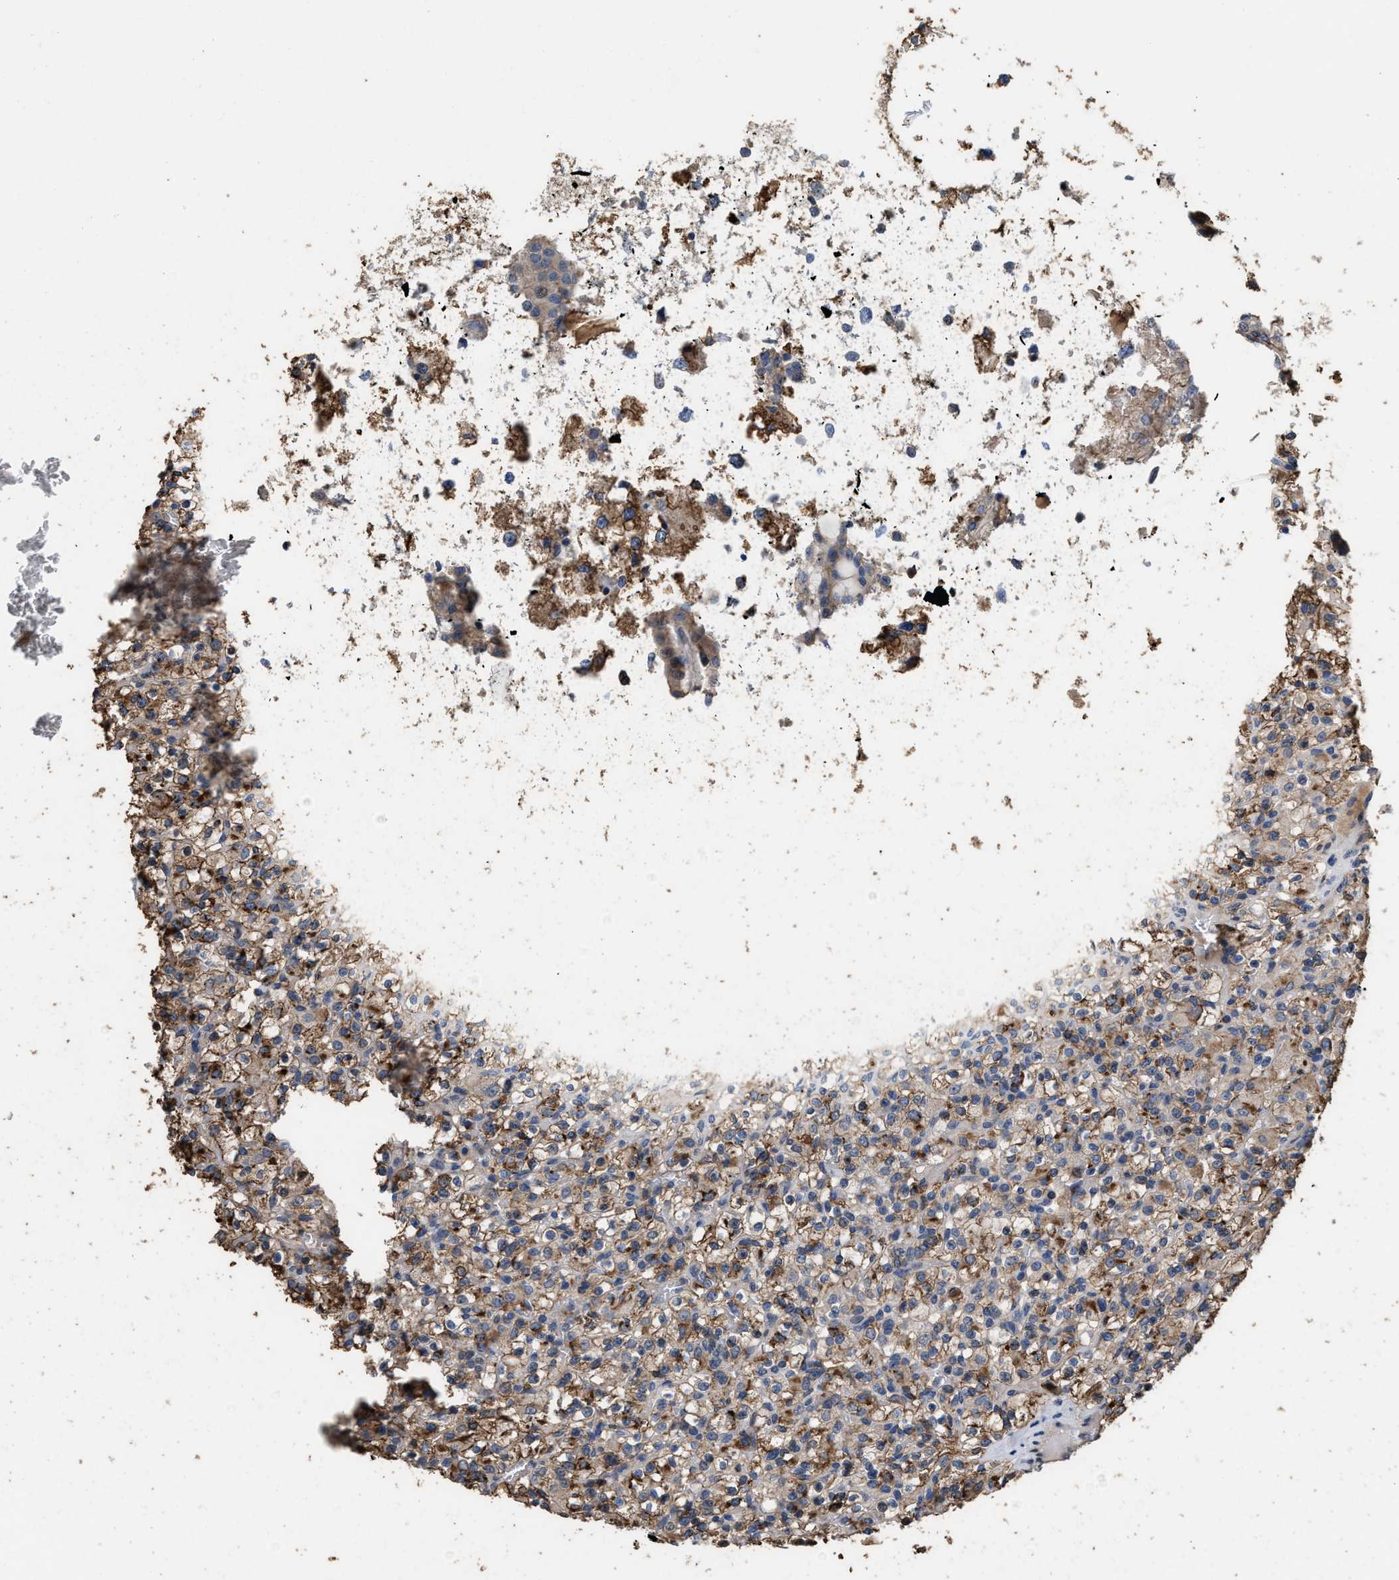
{"staining": {"intensity": "moderate", "quantity": ">75%", "location": "cytoplasmic/membranous"}, "tissue": "renal cancer", "cell_type": "Tumor cells", "image_type": "cancer", "snomed": [{"axis": "morphology", "description": "Normal tissue, NOS"}, {"axis": "morphology", "description": "Adenocarcinoma, NOS"}, {"axis": "topography", "description": "Kidney"}], "caption": "Protein expression analysis of renal cancer exhibits moderate cytoplasmic/membranous staining in approximately >75% of tumor cells.", "gene": "TDRKH", "patient": {"sex": "female", "age": 72}}